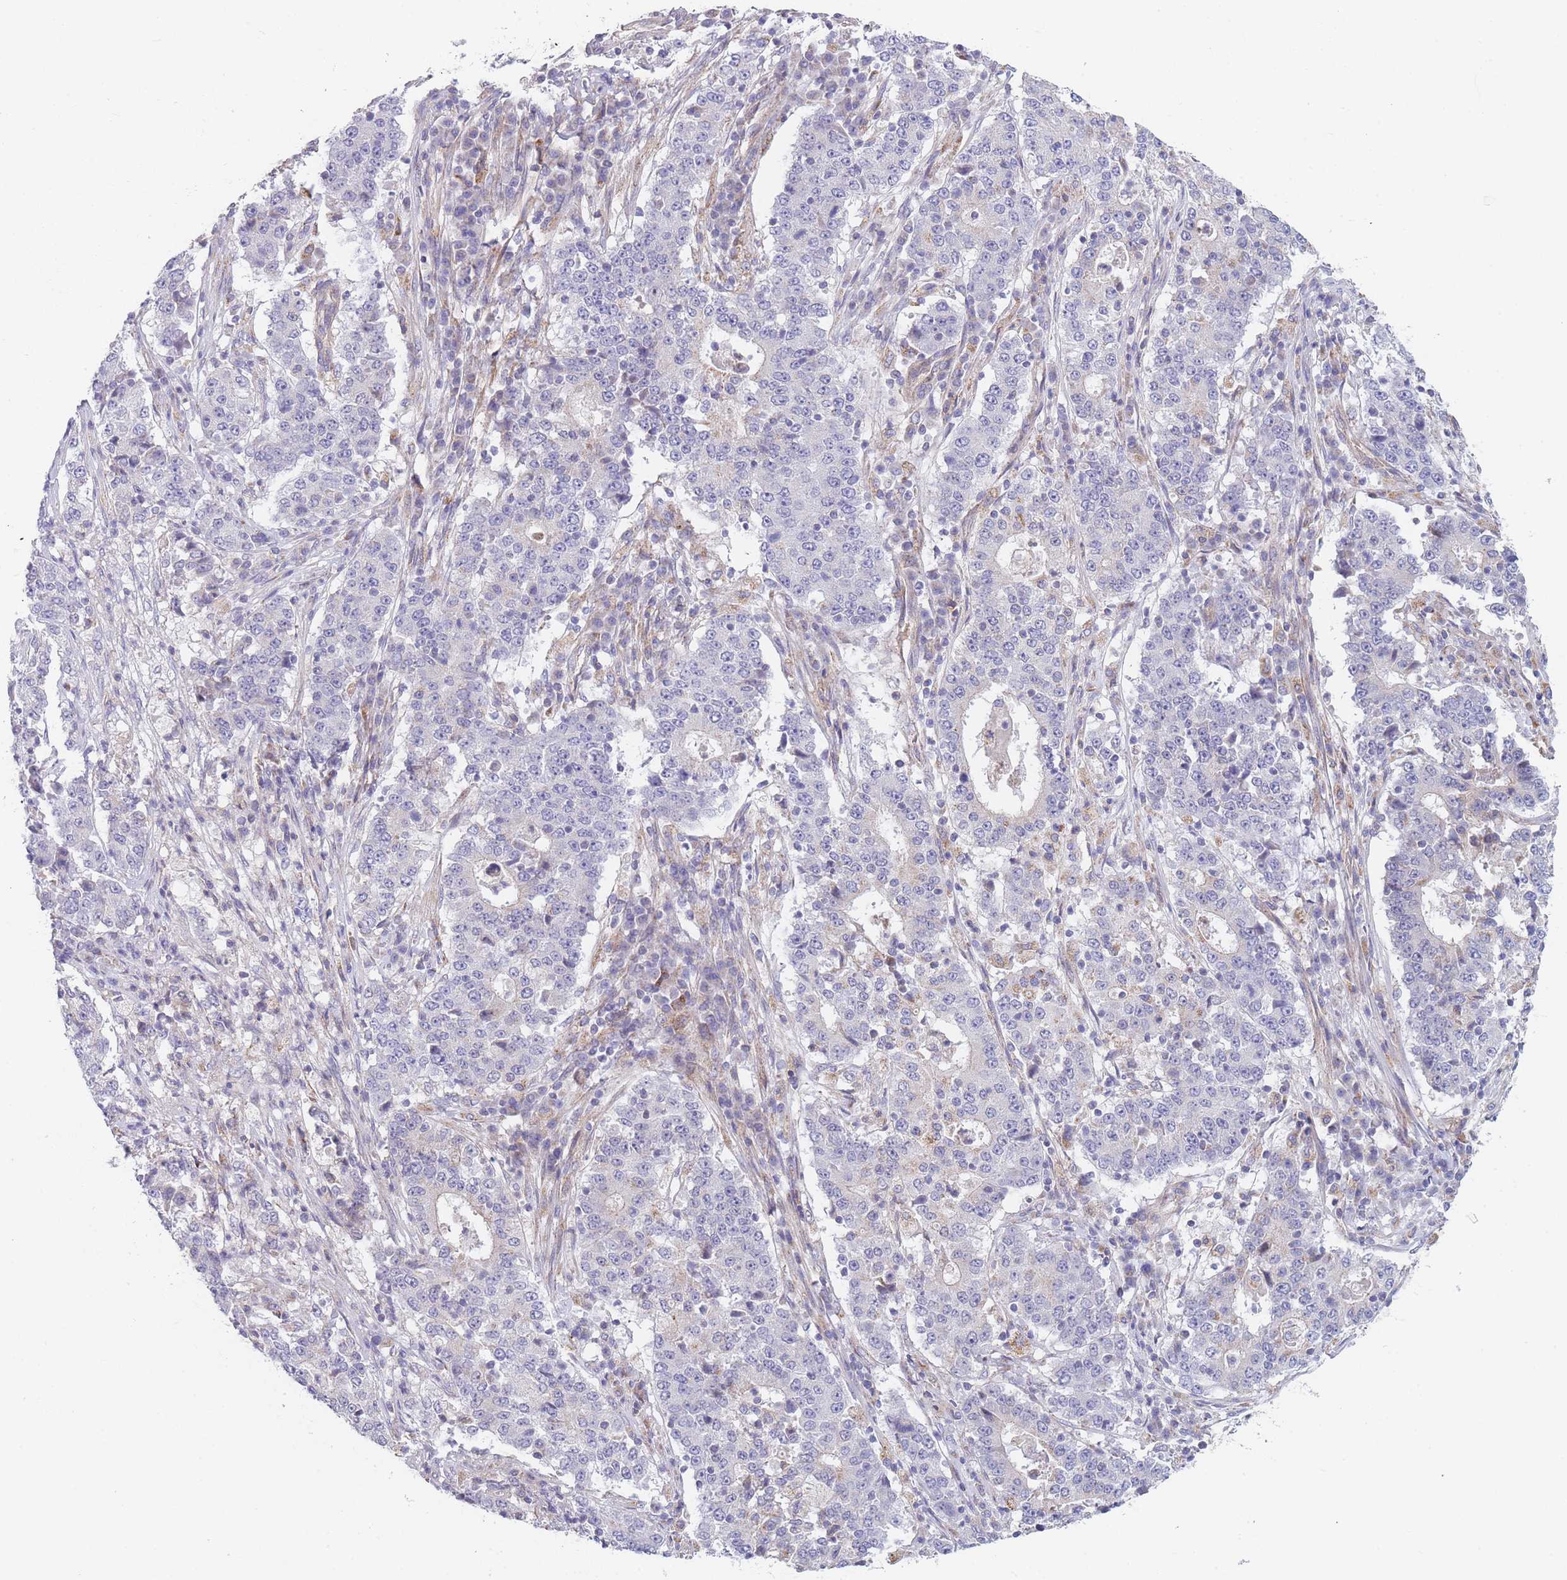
{"staining": {"intensity": "negative", "quantity": "none", "location": "none"}, "tissue": "stomach cancer", "cell_type": "Tumor cells", "image_type": "cancer", "snomed": [{"axis": "morphology", "description": "Adenocarcinoma, NOS"}, {"axis": "topography", "description": "Stomach"}], "caption": "High magnification brightfield microscopy of adenocarcinoma (stomach) stained with DAB (3,3'-diaminobenzidine) (brown) and counterstained with hematoxylin (blue): tumor cells show no significant expression.", "gene": "SMPD4", "patient": {"sex": "male", "age": 59}}